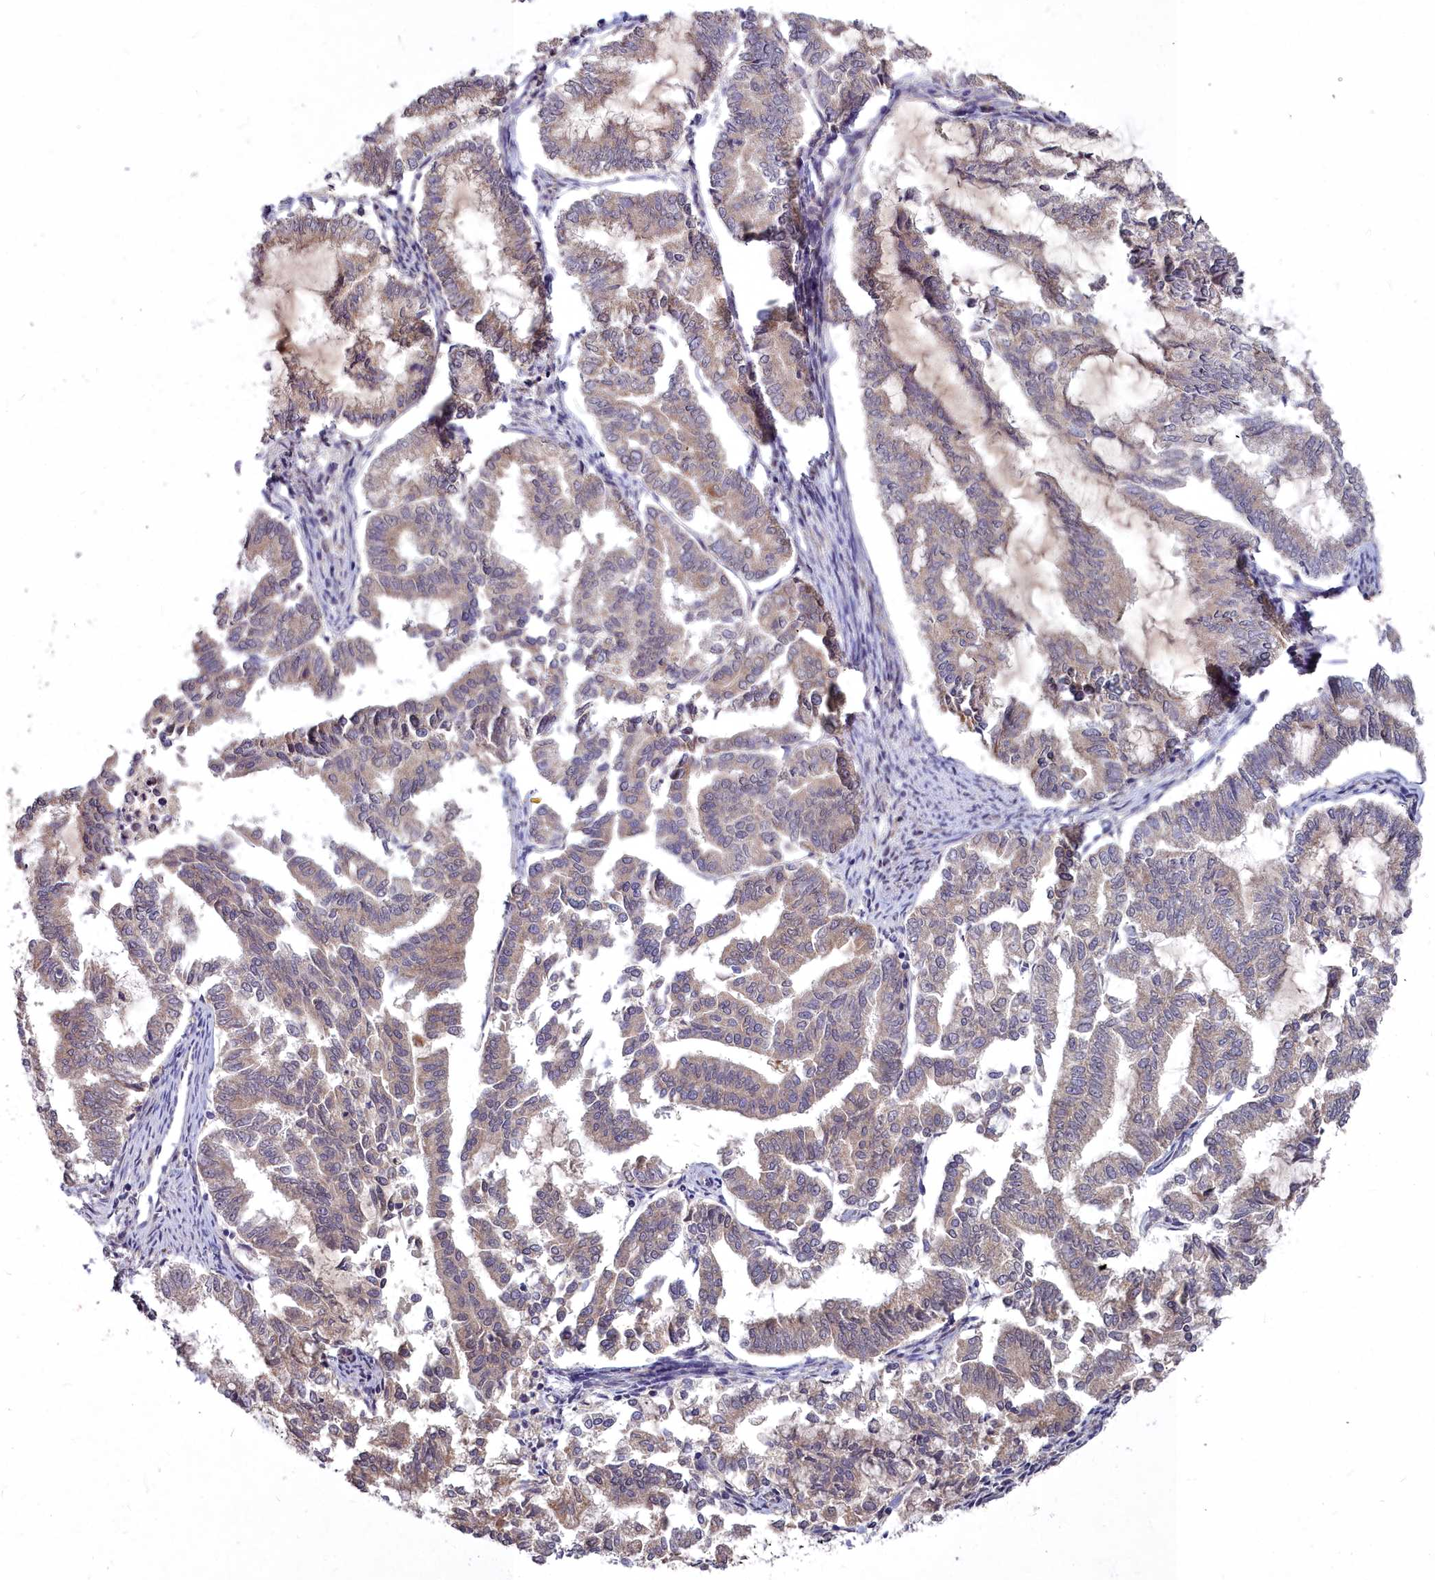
{"staining": {"intensity": "weak", "quantity": ">75%", "location": "cytoplasmic/membranous"}, "tissue": "endometrial cancer", "cell_type": "Tumor cells", "image_type": "cancer", "snomed": [{"axis": "morphology", "description": "Adenocarcinoma, NOS"}, {"axis": "topography", "description": "Endometrium"}], "caption": "This micrograph demonstrates endometrial cancer stained with IHC to label a protein in brown. The cytoplasmic/membranous of tumor cells show weak positivity for the protein. Nuclei are counter-stained blue.", "gene": "MICU2", "patient": {"sex": "female", "age": 79}}